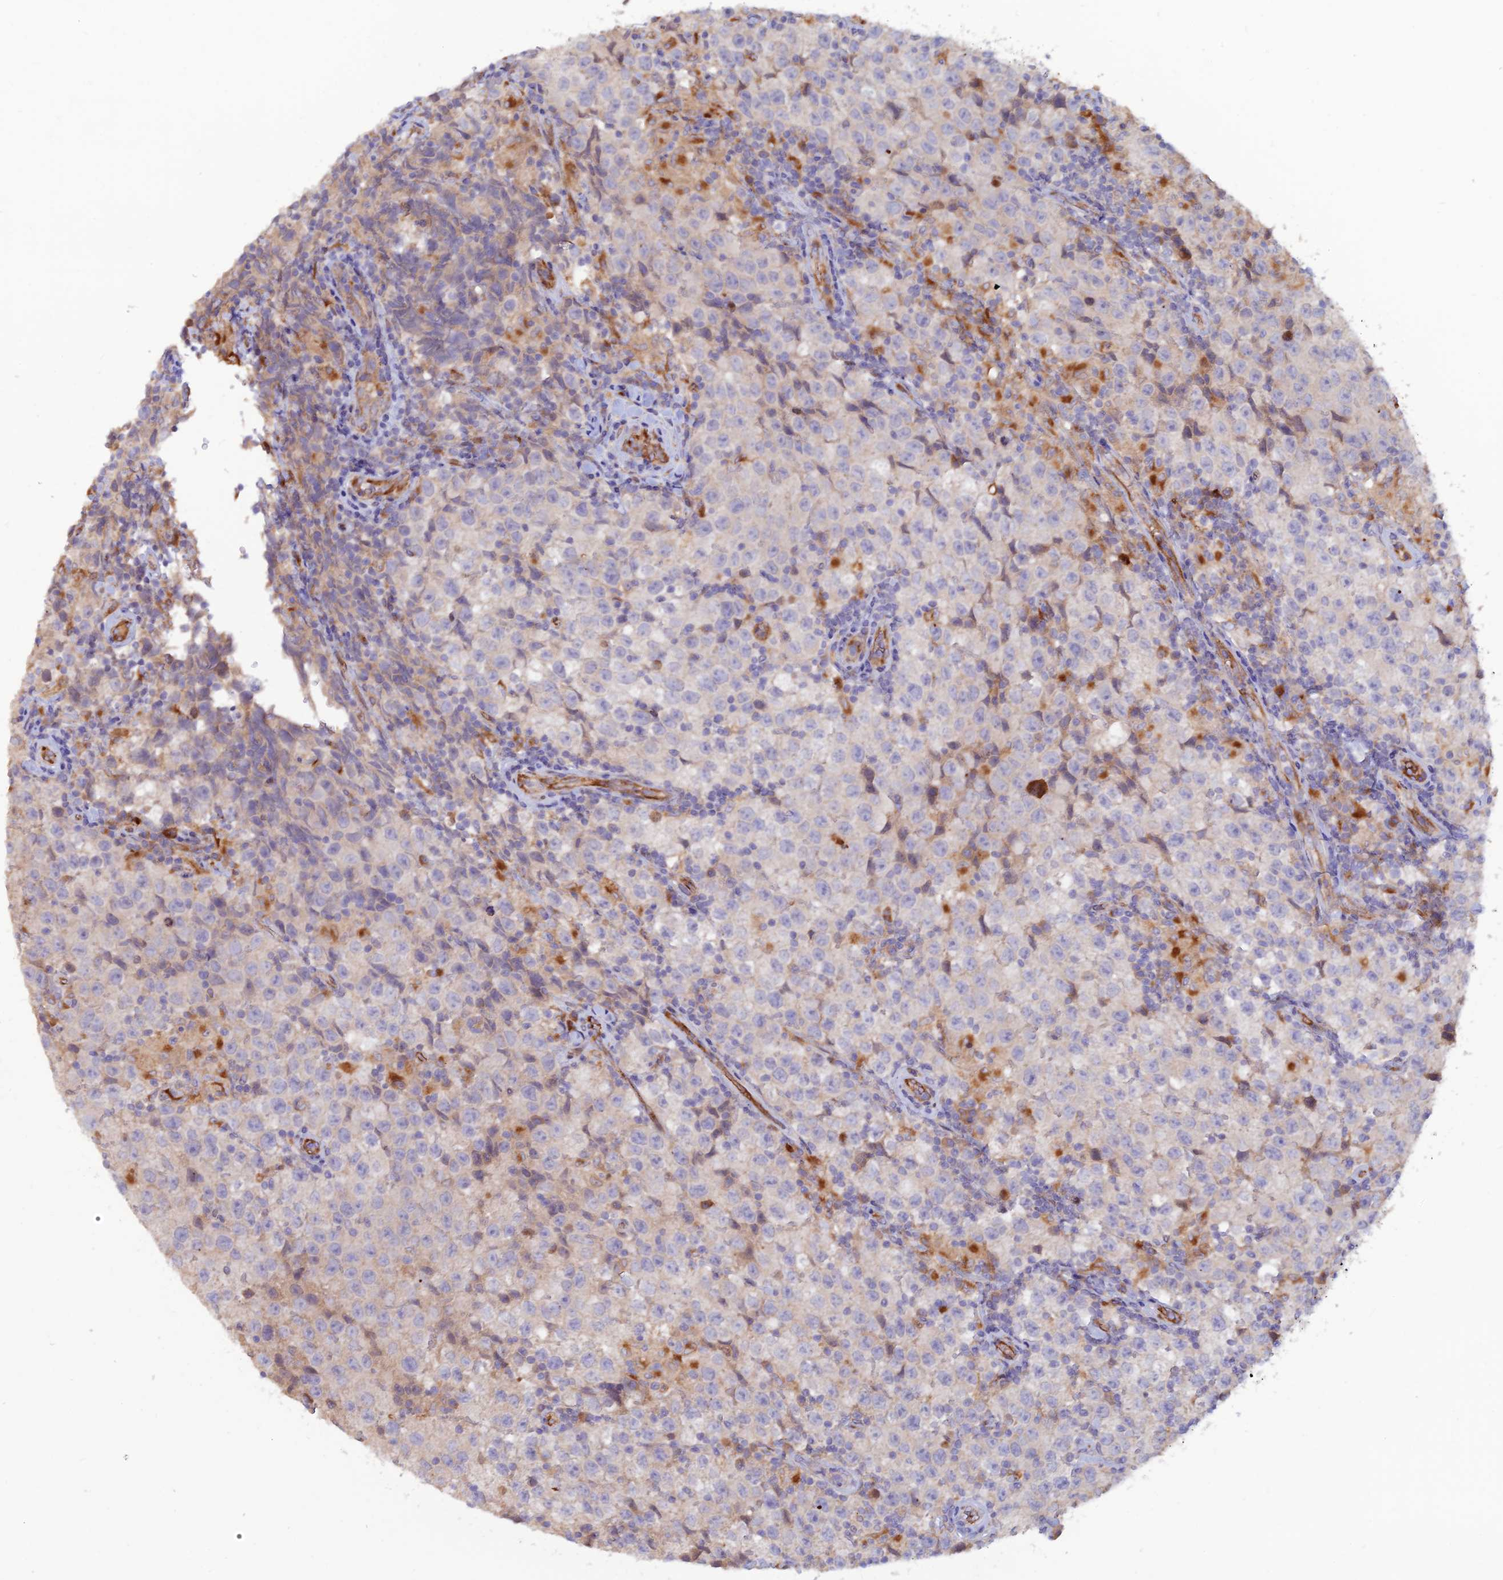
{"staining": {"intensity": "negative", "quantity": "none", "location": "none"}, "tissue": "testis cancer", "cell_type": "Tumor cells", "image_type": "cancer", "snomed": [{"axis": "morphology", "description": "Seminoma, NOS"}, {"axis": "morphology", "description": "Carcinoma, Embryonal, NOS"}, {"axis": "topography", "description": "Testis"}], "caption": "Immunohistochemical staining of human testis cancer (embryonal carcinoma) reveals no significant positivity in tumor cells. (DAB immunohistochemistry (IHC) with hematoxylin counter stain).", "gene": "GMCL1", "patient": {"sex": "male", "age": 41}}